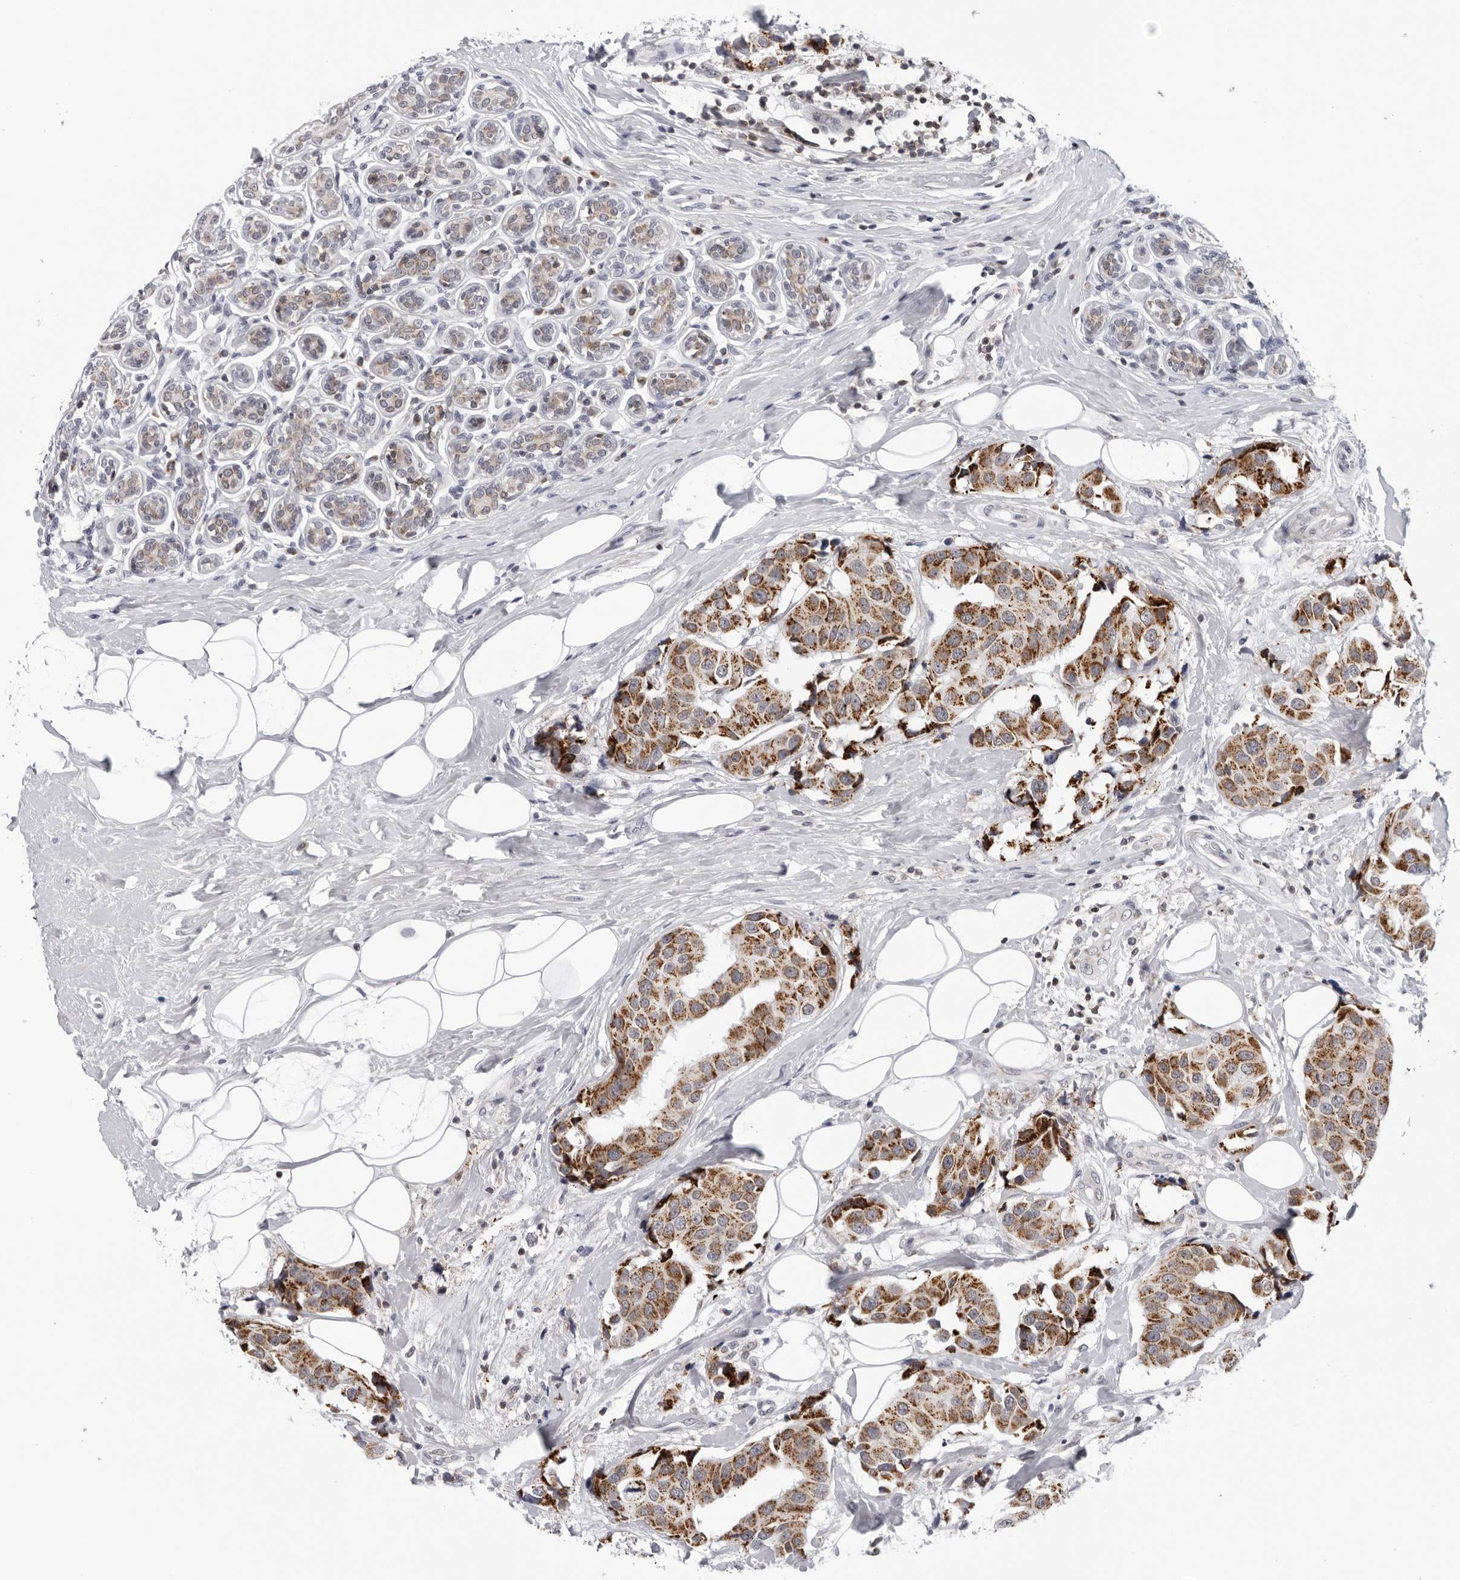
{"staining": {"intensity": "moderate", "quantity": ">75%", "location": "cytoplasmic/membranous"}, "tissue": "breast cancer", "cell_type": "Tumor cells", "image_type": "cancer", "snomed": [{"axis": "morphology", "description": "Normal tissue, NOS"}, {"axis": "morphology", "description": "Duct carcinoma"}, {"axis": "topography", "description": "Breast"}], "caption": "Immunohistochemical staining of breast cancer (invasive ductal carcinoma) demonstrates medium levels of moderate cytoplasmic/membranous staining in approximately >75% of tumor cells.", "gene": "CPT2", "patient": {"sex": "female", "age": 39}}